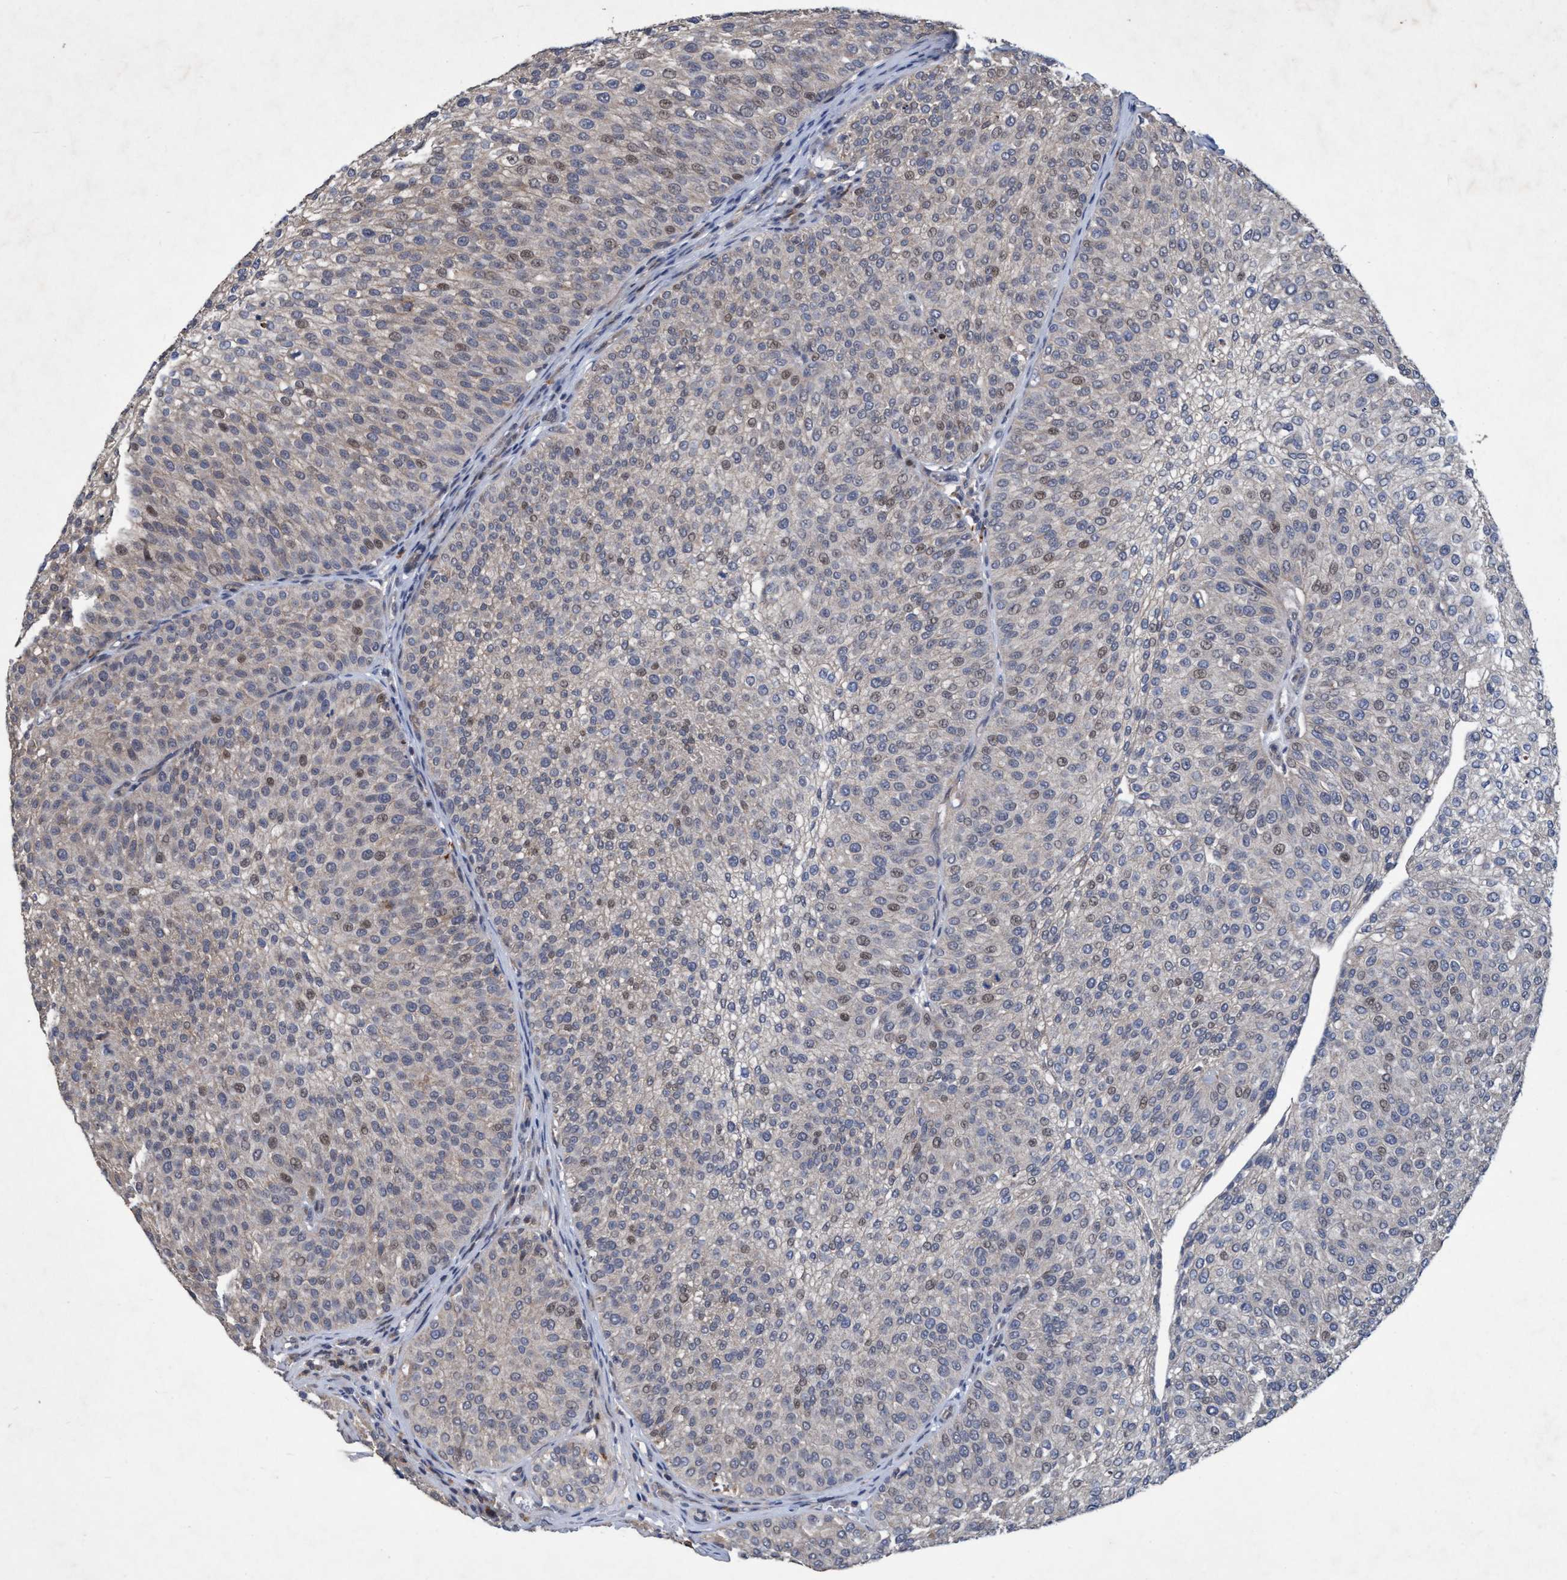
{"staining": {"intensity": "weak", "quantity": "25%-75%", "location": "nuclear"}, "tissue": "urothelial cancer", "cell_type": "Tumor cells", "image_type": "cancer", "snomed": [{"axis": "morphology", "description": "Urothelial carcinoma, Low grade"}, {"axis": "topography", "description": "Smooth muscle"}, {"axis": "topography", "description": "Urinary bladder"}], "caption": "DAB immunohistochemical staining of urothelial carcinoma (low-grade) shows weak nuclear protein expression in approximately 25%-75% of tumor cells.", "gene": "ZNF677", "patient": {"sex": "male", "age": 60}}